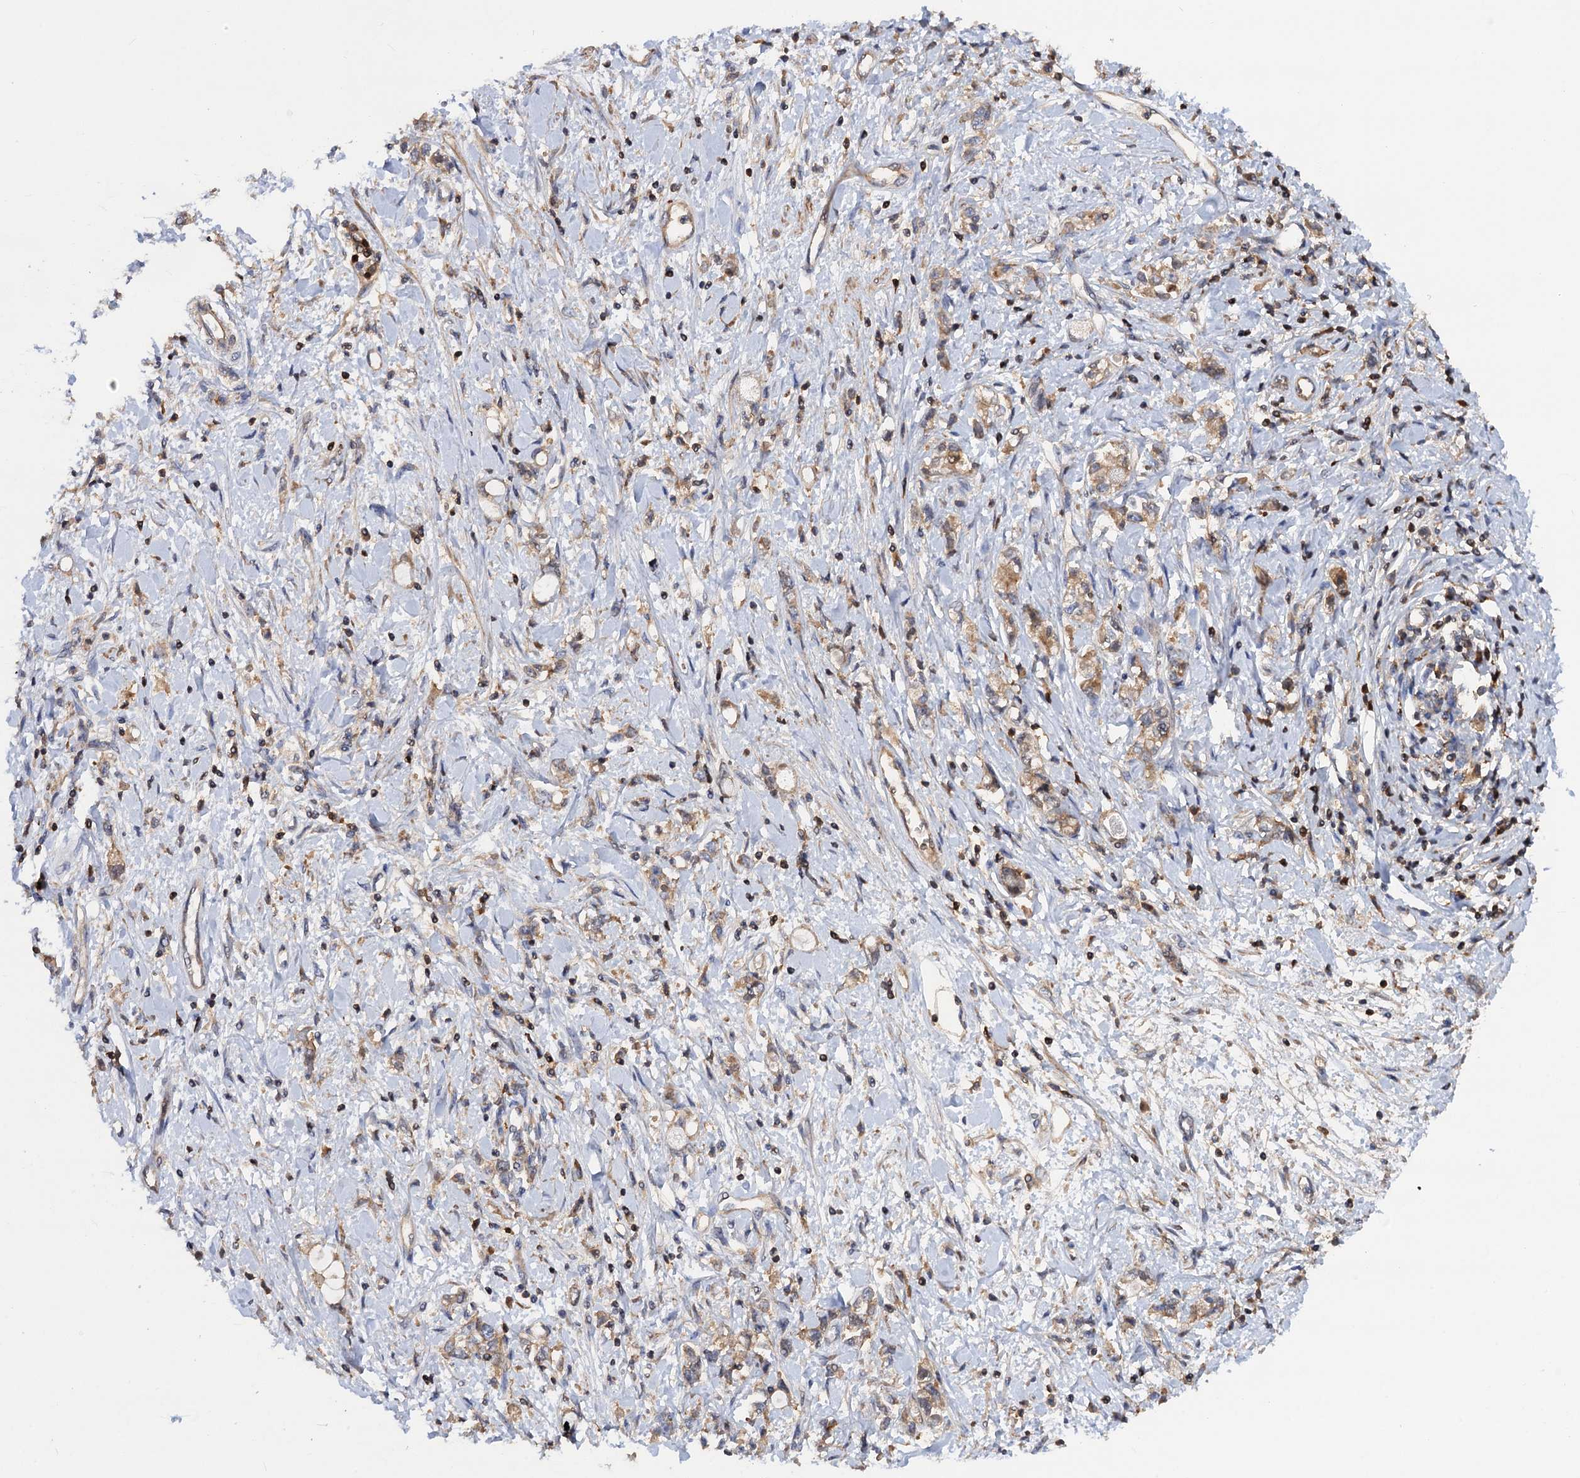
{"staining": {"intensity": "weak", "quantity": "25%-75%", "location": "cytoplasmic/membranous"}, "tissue": "stomach cancer", "cell_type": "Tumor cells", "image_type": "cancer", "snomed": [{"axis": "morphology", "description": "Adenocarcinoma, NOS"}, {"axis": "topography", "description": "Stomach"}], "caption": "A brown stain highlights weak cytoplasmic/membranous expression of a protein in human stomach adenocarcinoma tumor cells.", "gene": "DGKA", "patient": {"sex": "female", "age": 76}}